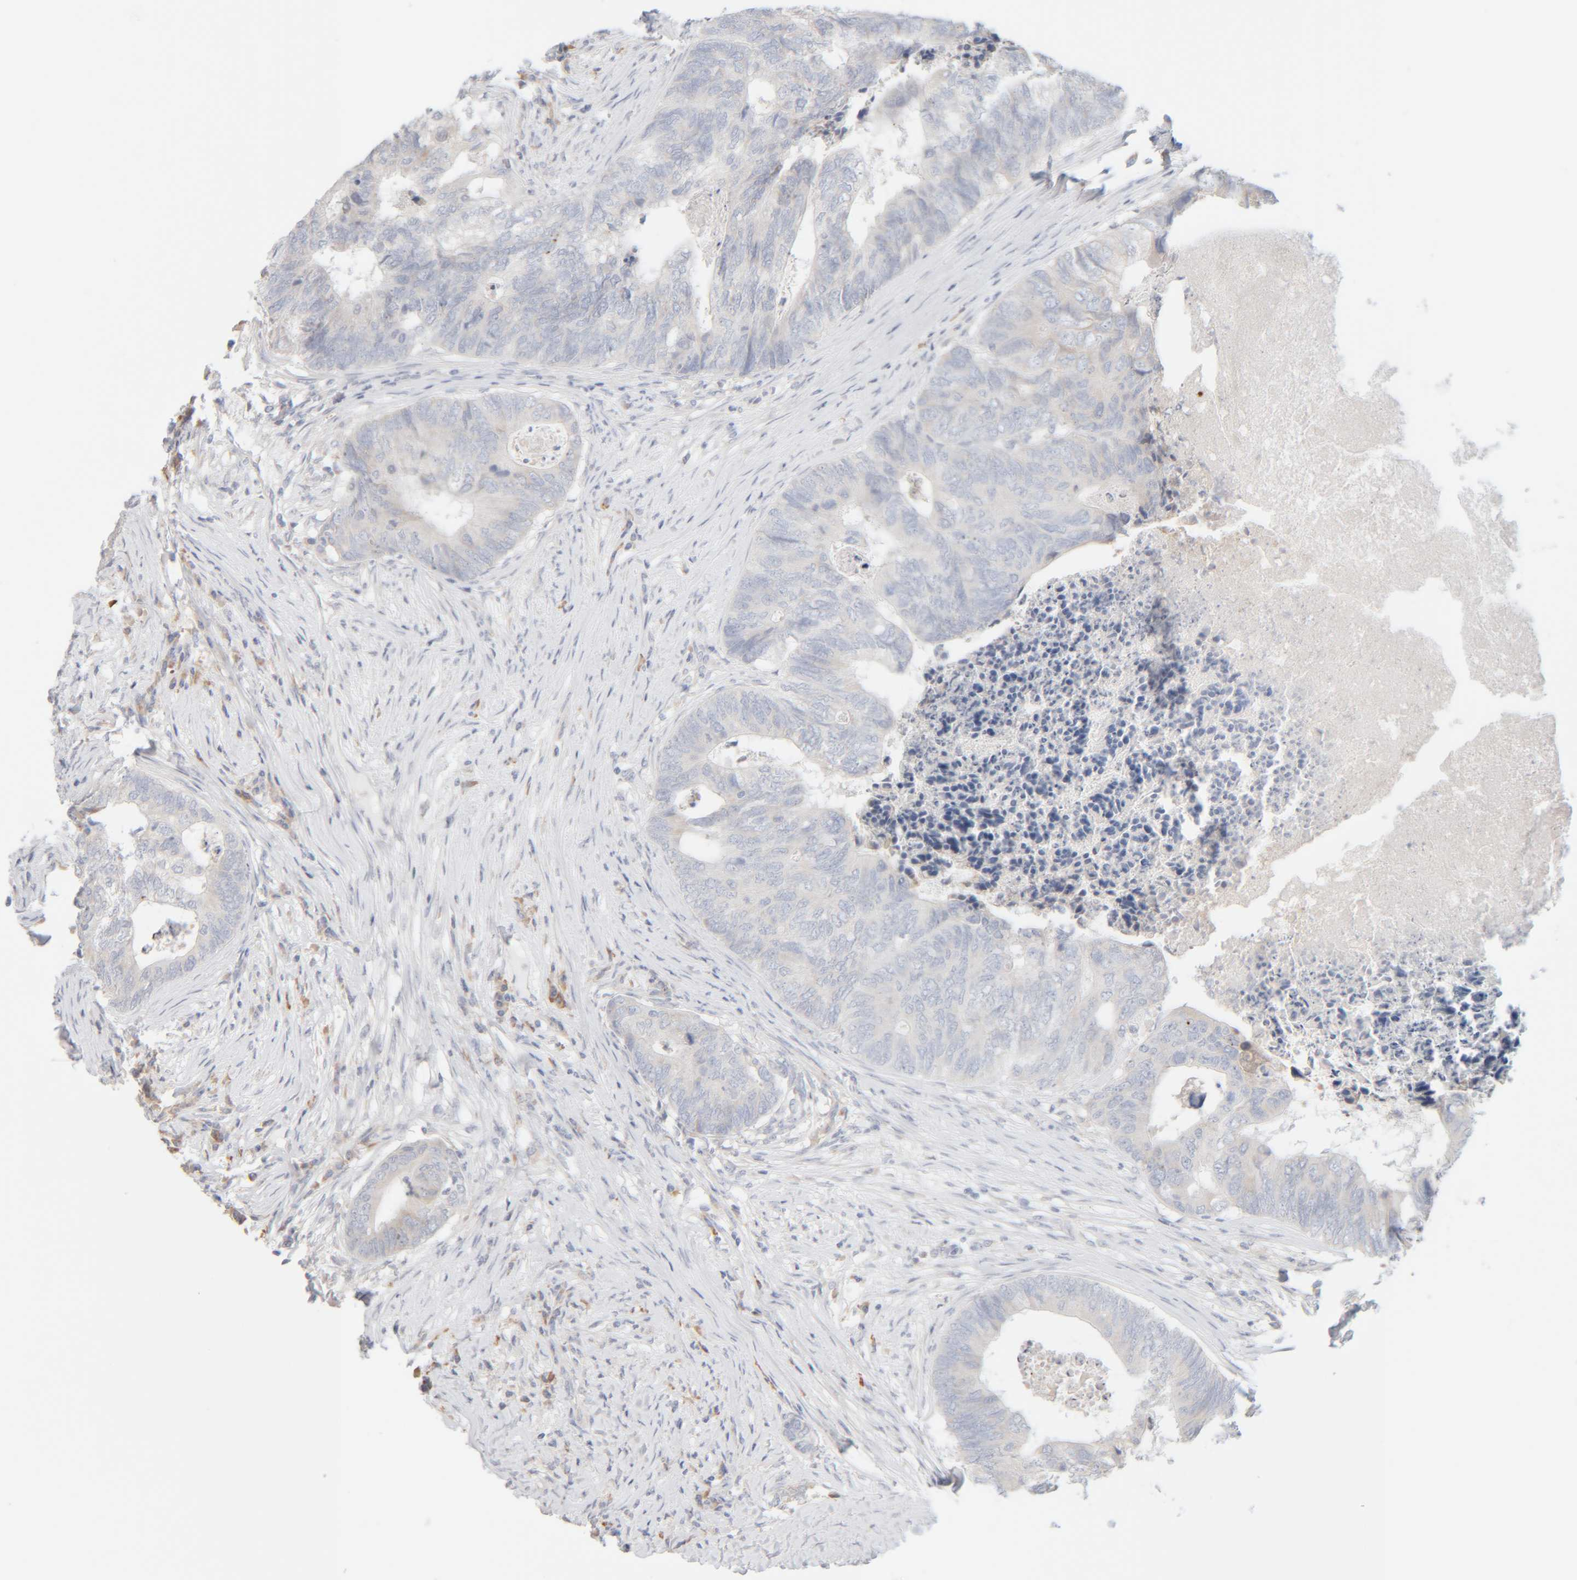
{"staining": {"intensity": "negative", "quantity": "none", "location": "none"}, "tissue": "colorectal cancer", "cell_type": "Tumor cells", "image_type": "cancer", "snomed": [{"axis": "morphology", "description": "Adenocarcinoma, NOS"}, {"axis": "topography", "description": "Colon"}], "caption": "Immunohistochemical staining of human colorectal cancer reveals no significant positivity in tumor cells.", "gene": "RIDA", "patient": {"sex": "female", "age": 67}}